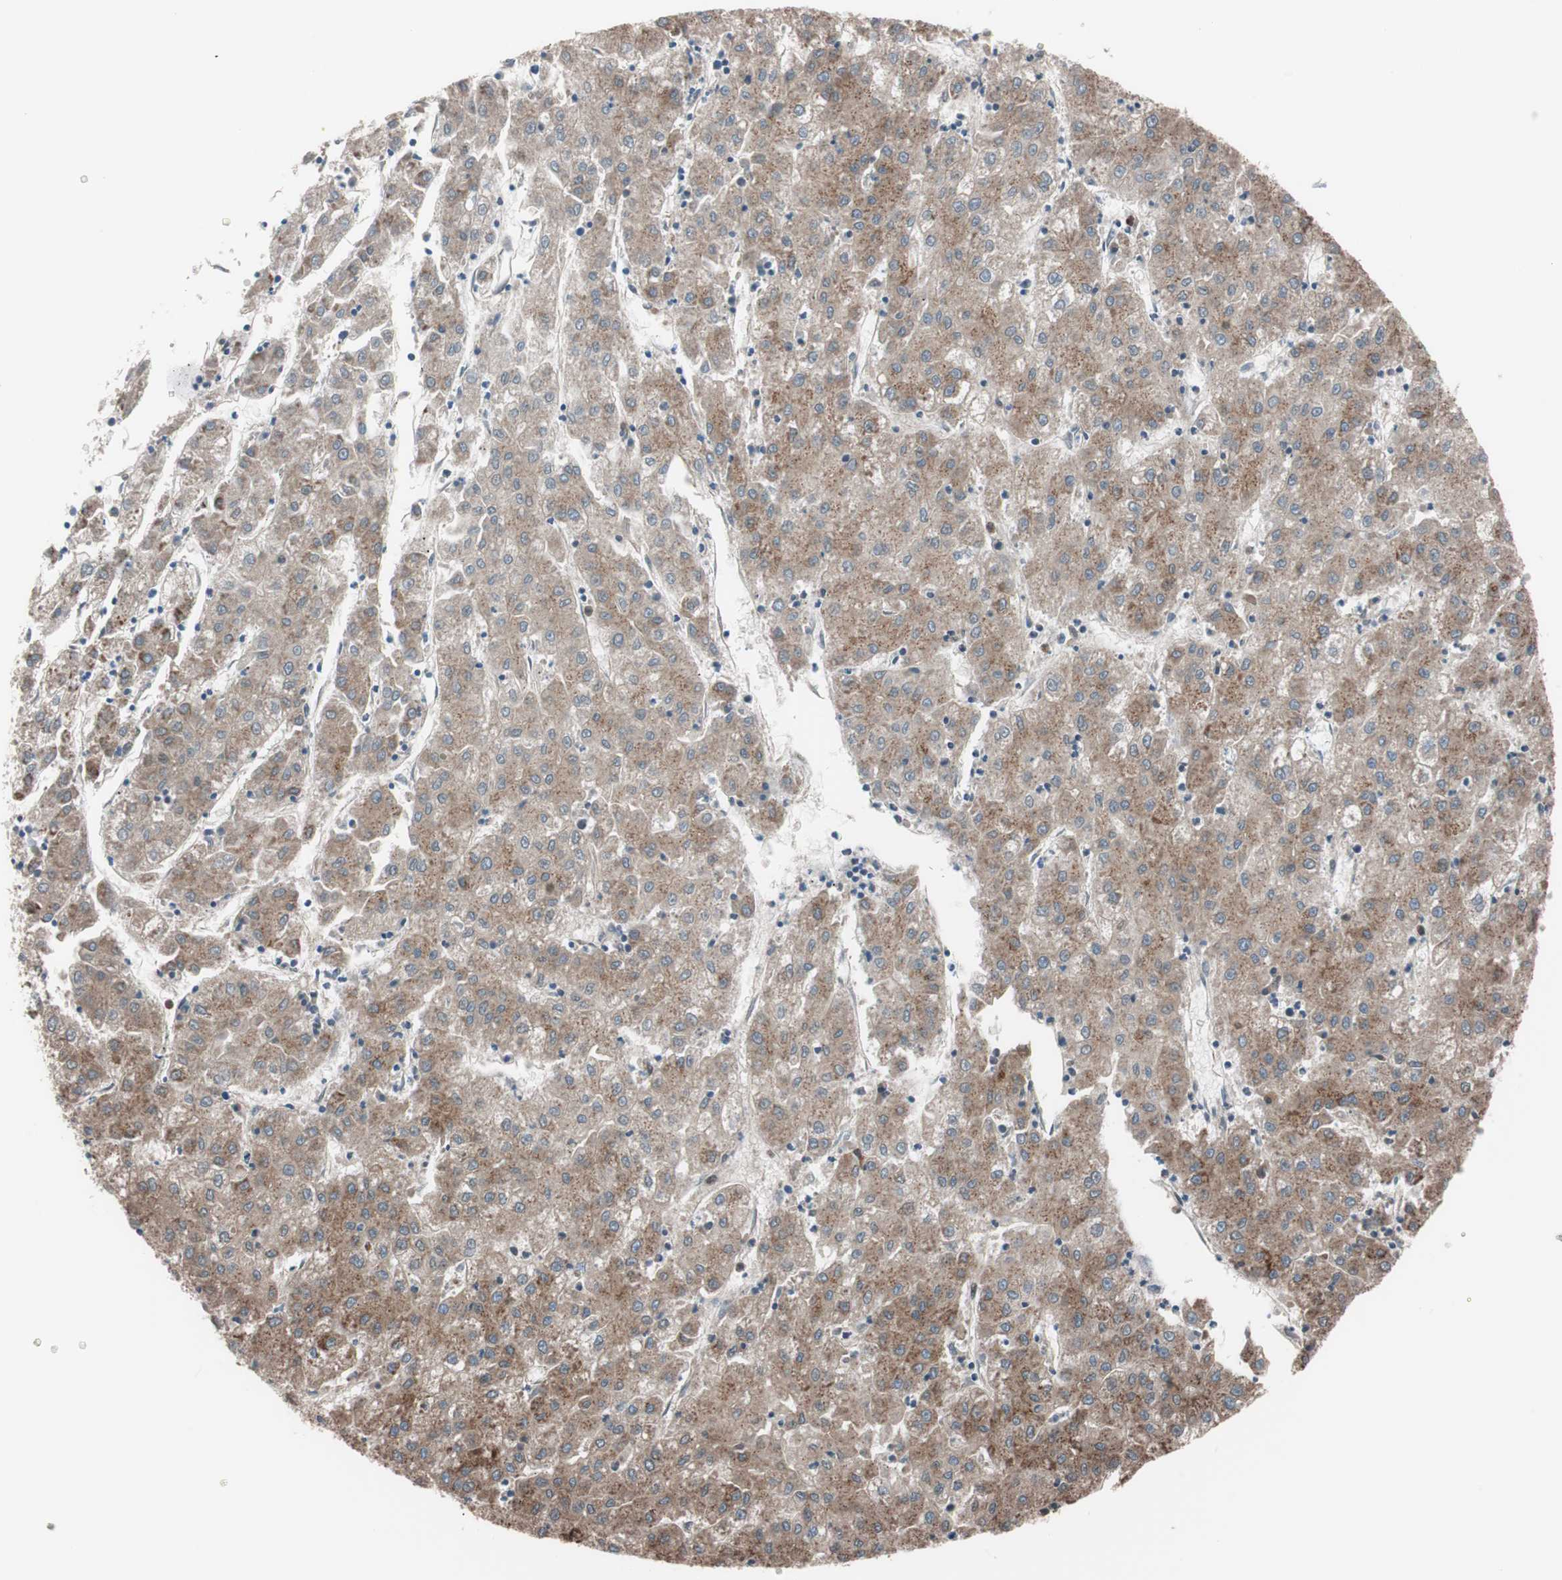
{"staining": {"intensity": "moderate", "quantity": ">75%", "location": "cytoplasmic/membranous"}, "tissue": "liver cancer", "cell_type": "Tumor cells", "image_type": "cancer", "snomed": [{"axis": "morphology", "description": "Carcinoma, Hepatocellular, NOS"}, {"axis": "topography", "description": "Liver"}], "caption": "A high-resolution photomicrograph shows immunohistochemistry staining of liver hepatocellular carcinoma, which reveals moderate cytoplasmic/membranous staining in about >75% of tumor cells.", "gene": "SEC31A", "patient": {"sex": "male", "age": 72}}